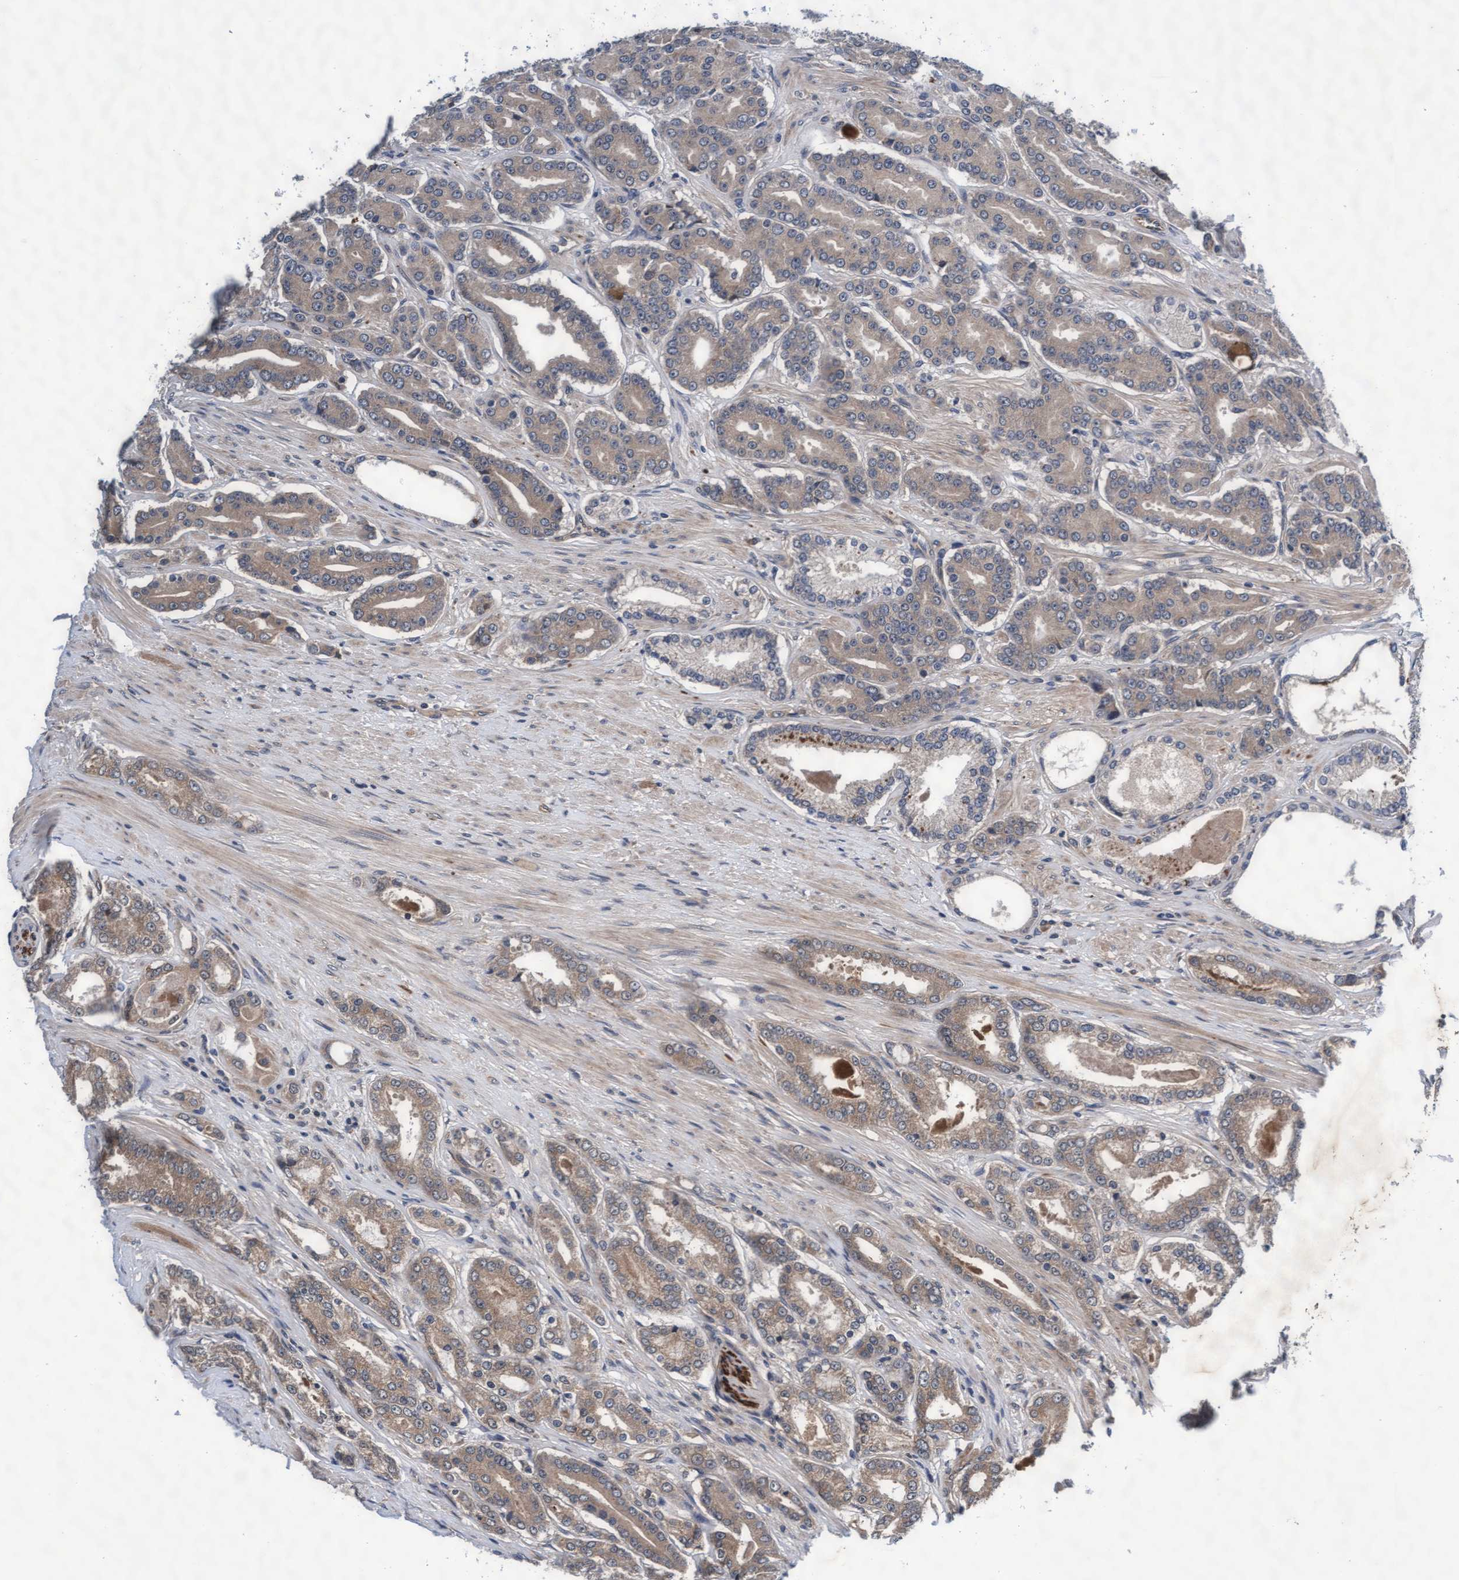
{"staining": {"intensity": "weak", "quantity": ">75%", "location": "cytoplasmic/membranous"}, "tissue": "prostate cancer", "cell_type": "Tumor cells", "image_type": "cancer", "snomed": [{"axis": "morphology", "description": "Adenocarcinoma, High grade"}, {"axis": "topography", "description": "Prostate"}], "caption": "A histopathology image showing weak cytoplasmic/membranous staining in approximately >75% of tumor cells in prostate cancer (high-grade adenocarcinoma), as visualized by brown immunohistochemical staining.", "gene": "EFCAB13", "patient": {"sex": "male", "age": 71}}